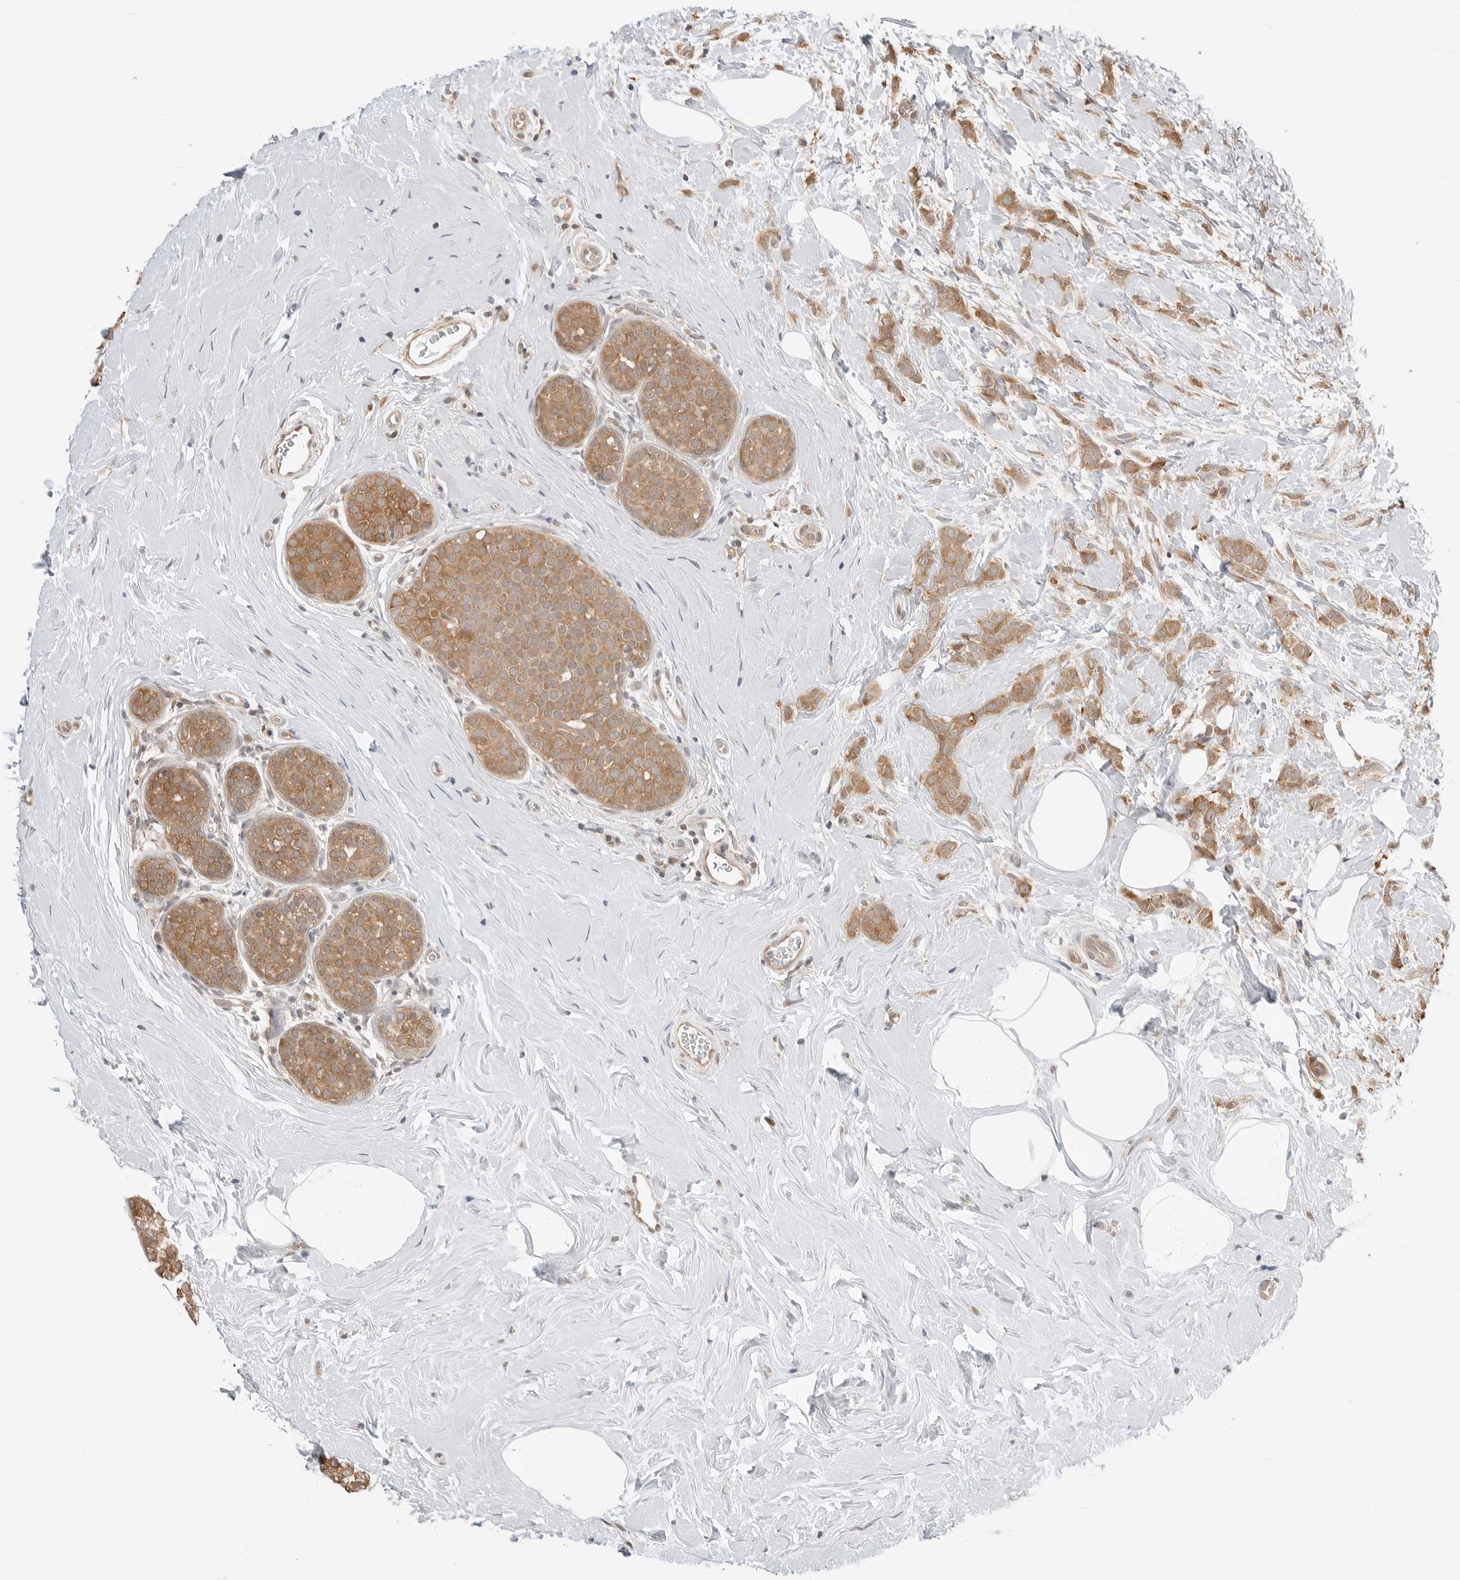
{"staining": {"intensity": "moderate", "quantity": ">75%", "location": "cytoplasmic/membranous"}, "tissue": "breast cancer", "cell_type": "Tumor cells", "image_type": "cancer", "snomed": [{"axis": "morphology", "description": "Lobular carcinoma, in situ"}, {"axis": "morphology", "description": "Lobular carcinoma"}, {"axis": "topography", "description": "Breast"}], "caption": "Approximately >75% of tumor cells in human breast cancer demonstrate moderate cytoplasmic/membranous protein staining as visualized by brown immunohistochemical staining.", "gene": "NUDC", "patient": {"sex": "female", "age": 41}}